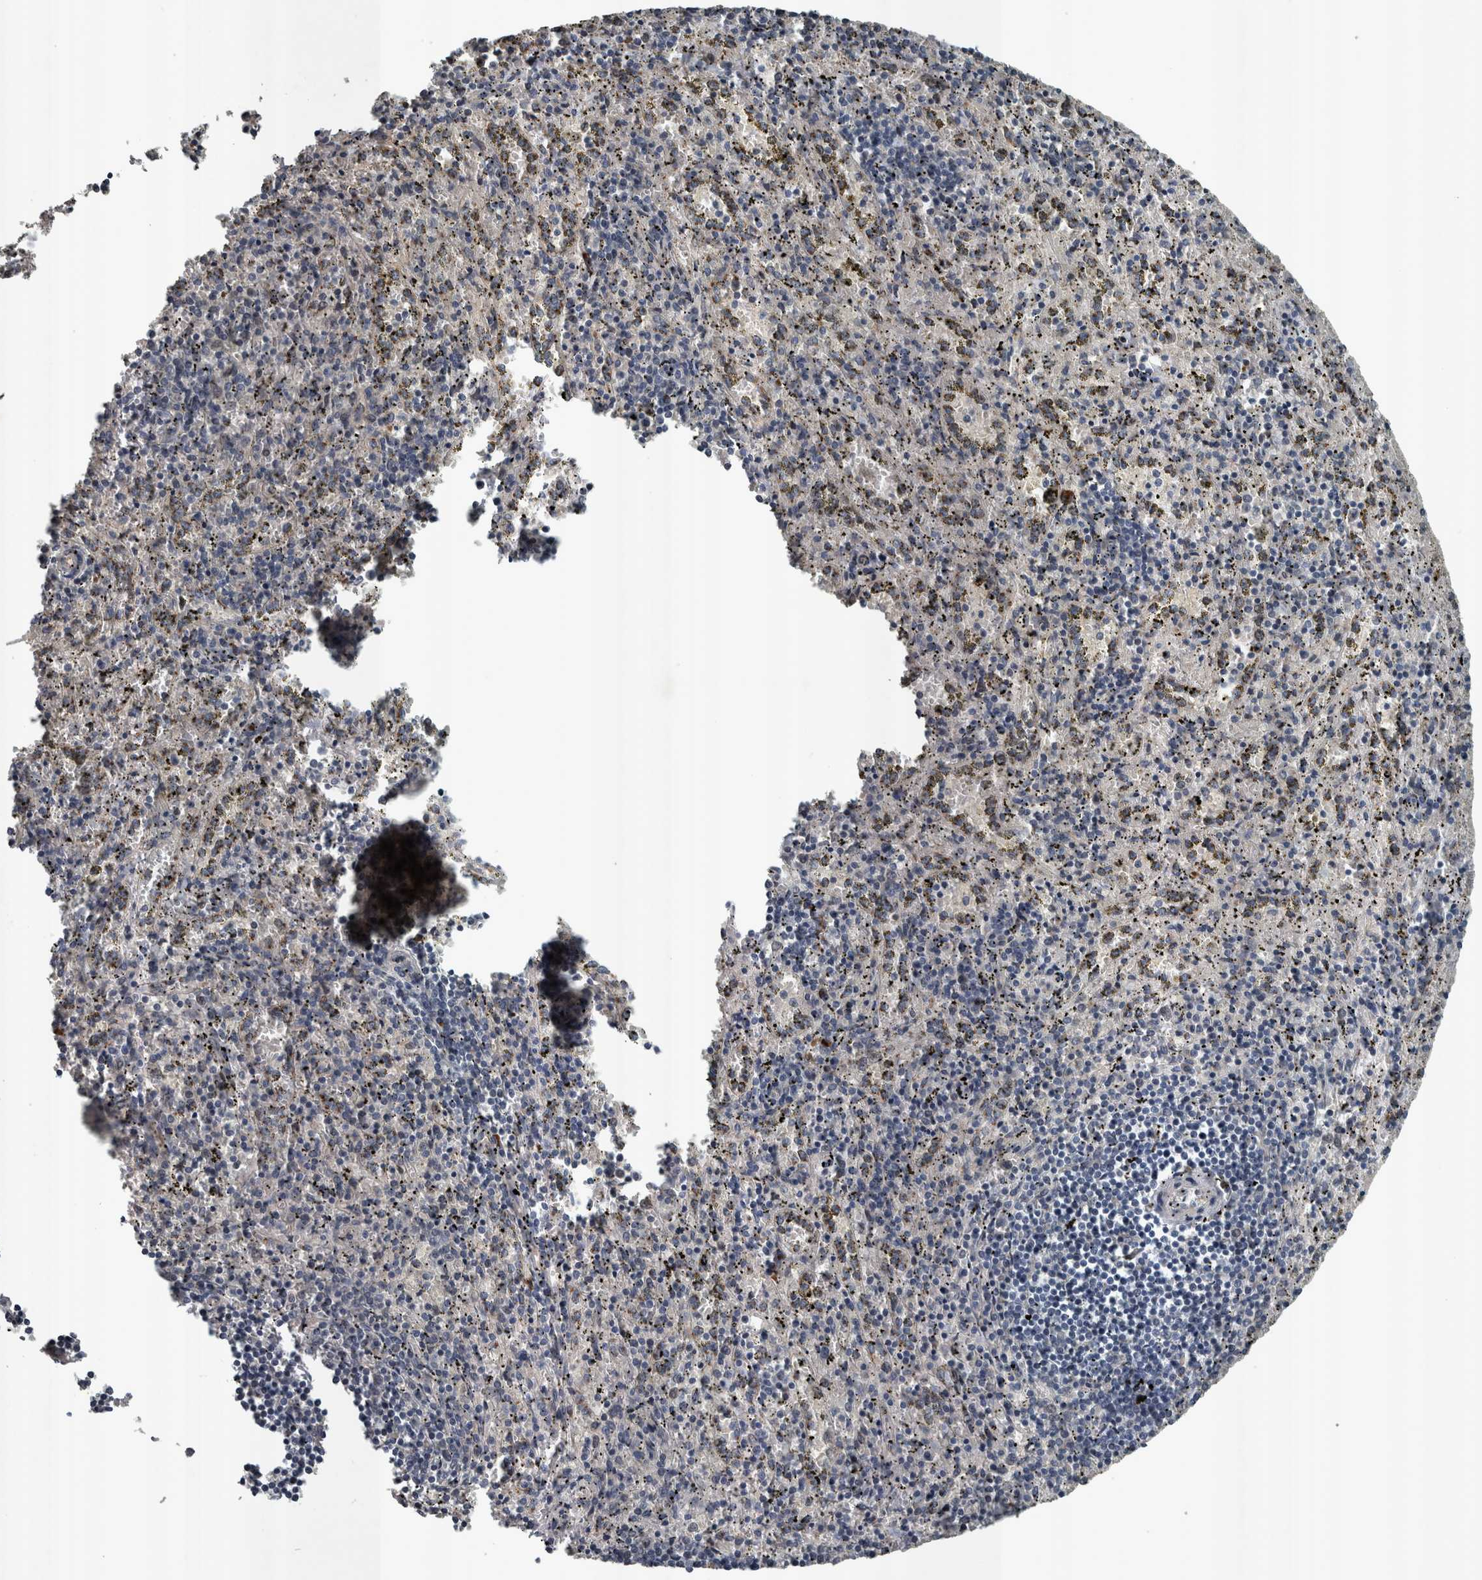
{"staining": {"intensity": "moderate", "quantity": "<25%", "location": "cytoplasmic/membranous"}, "tissue": "spleen", "cell_type": "Cells in red pulp", "image_type": "normal", "snomed": [{"axis": "morphology", "description": "Normal tissue, NOS"}, {"axis": "topography", "description": "Spleen"}], "caption": "Immunohistochemistry (IHC) (DAB (3,3'-diaminobenzidine)) staining of benign spleen reveals moderate cytoplasmic/membranous protein staining in about <25% of cells in red pulp. (Stains: DAB (3,3'-diaminobenzidine) in brown, nuclei in blue, Microscopy: brightfield microscopy at high magnification).", "gene": "ZNF345", "patient": {"sex": "male", "age": 11}}